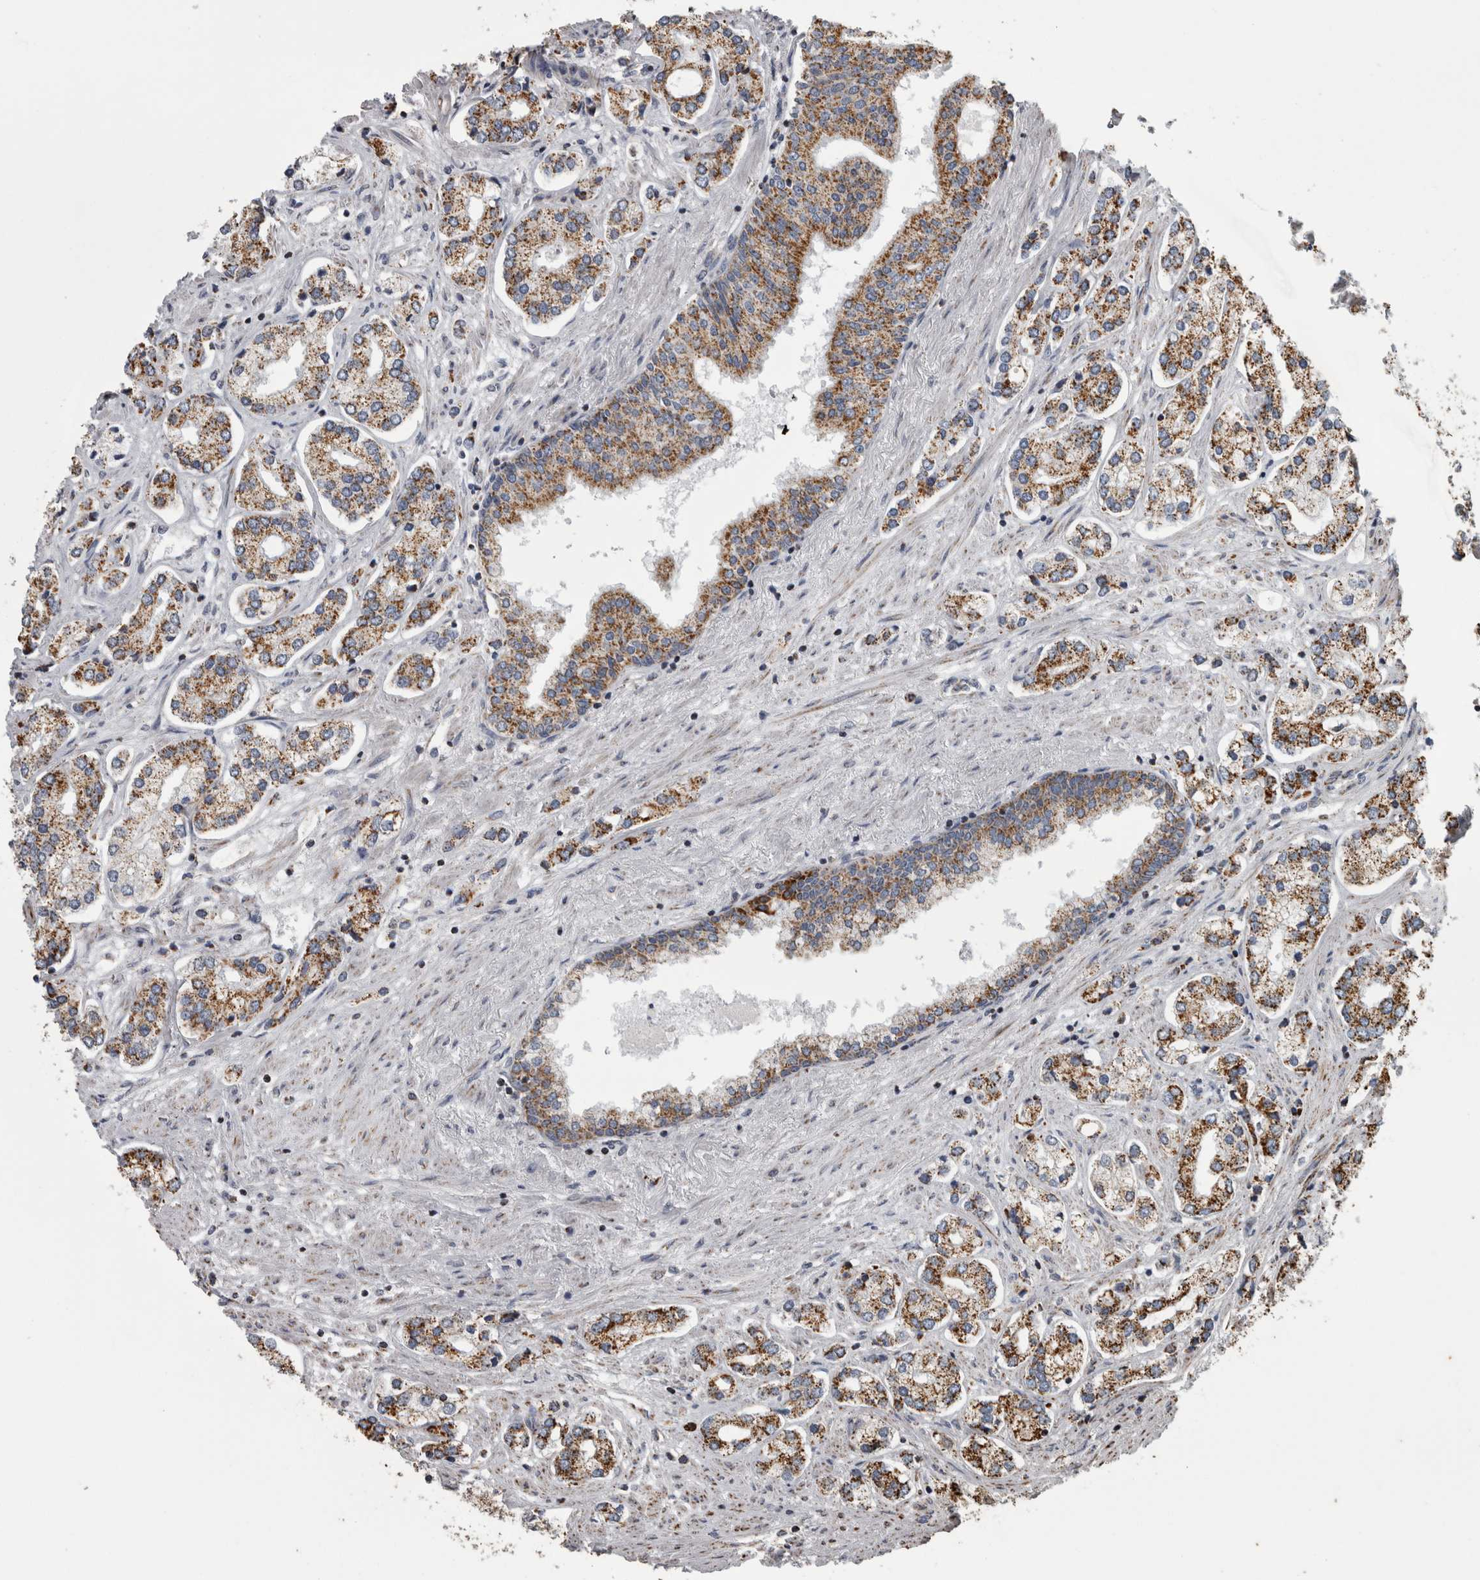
{"staining": {"intensity": "moderate", "quantity": ">75%", "location": "cytoplasmic/membranous"}, "tissue": "prostate cancer", "cell_type": "Tumor cells", "image_type": "cancer", "snomed": [{"axis": "morphology", "description": "Adenocarcinoma, High grade"}, {"axis": "topography", "description": "Prostate"}], "caption": "Moderate cytoplasmic/membranous staining is identified in approximately >75% of tumor cells in high-grade adenocarcinoma (prostate).", "gene": "MDH2", "patient": {"sex": "male", "age": 66}}